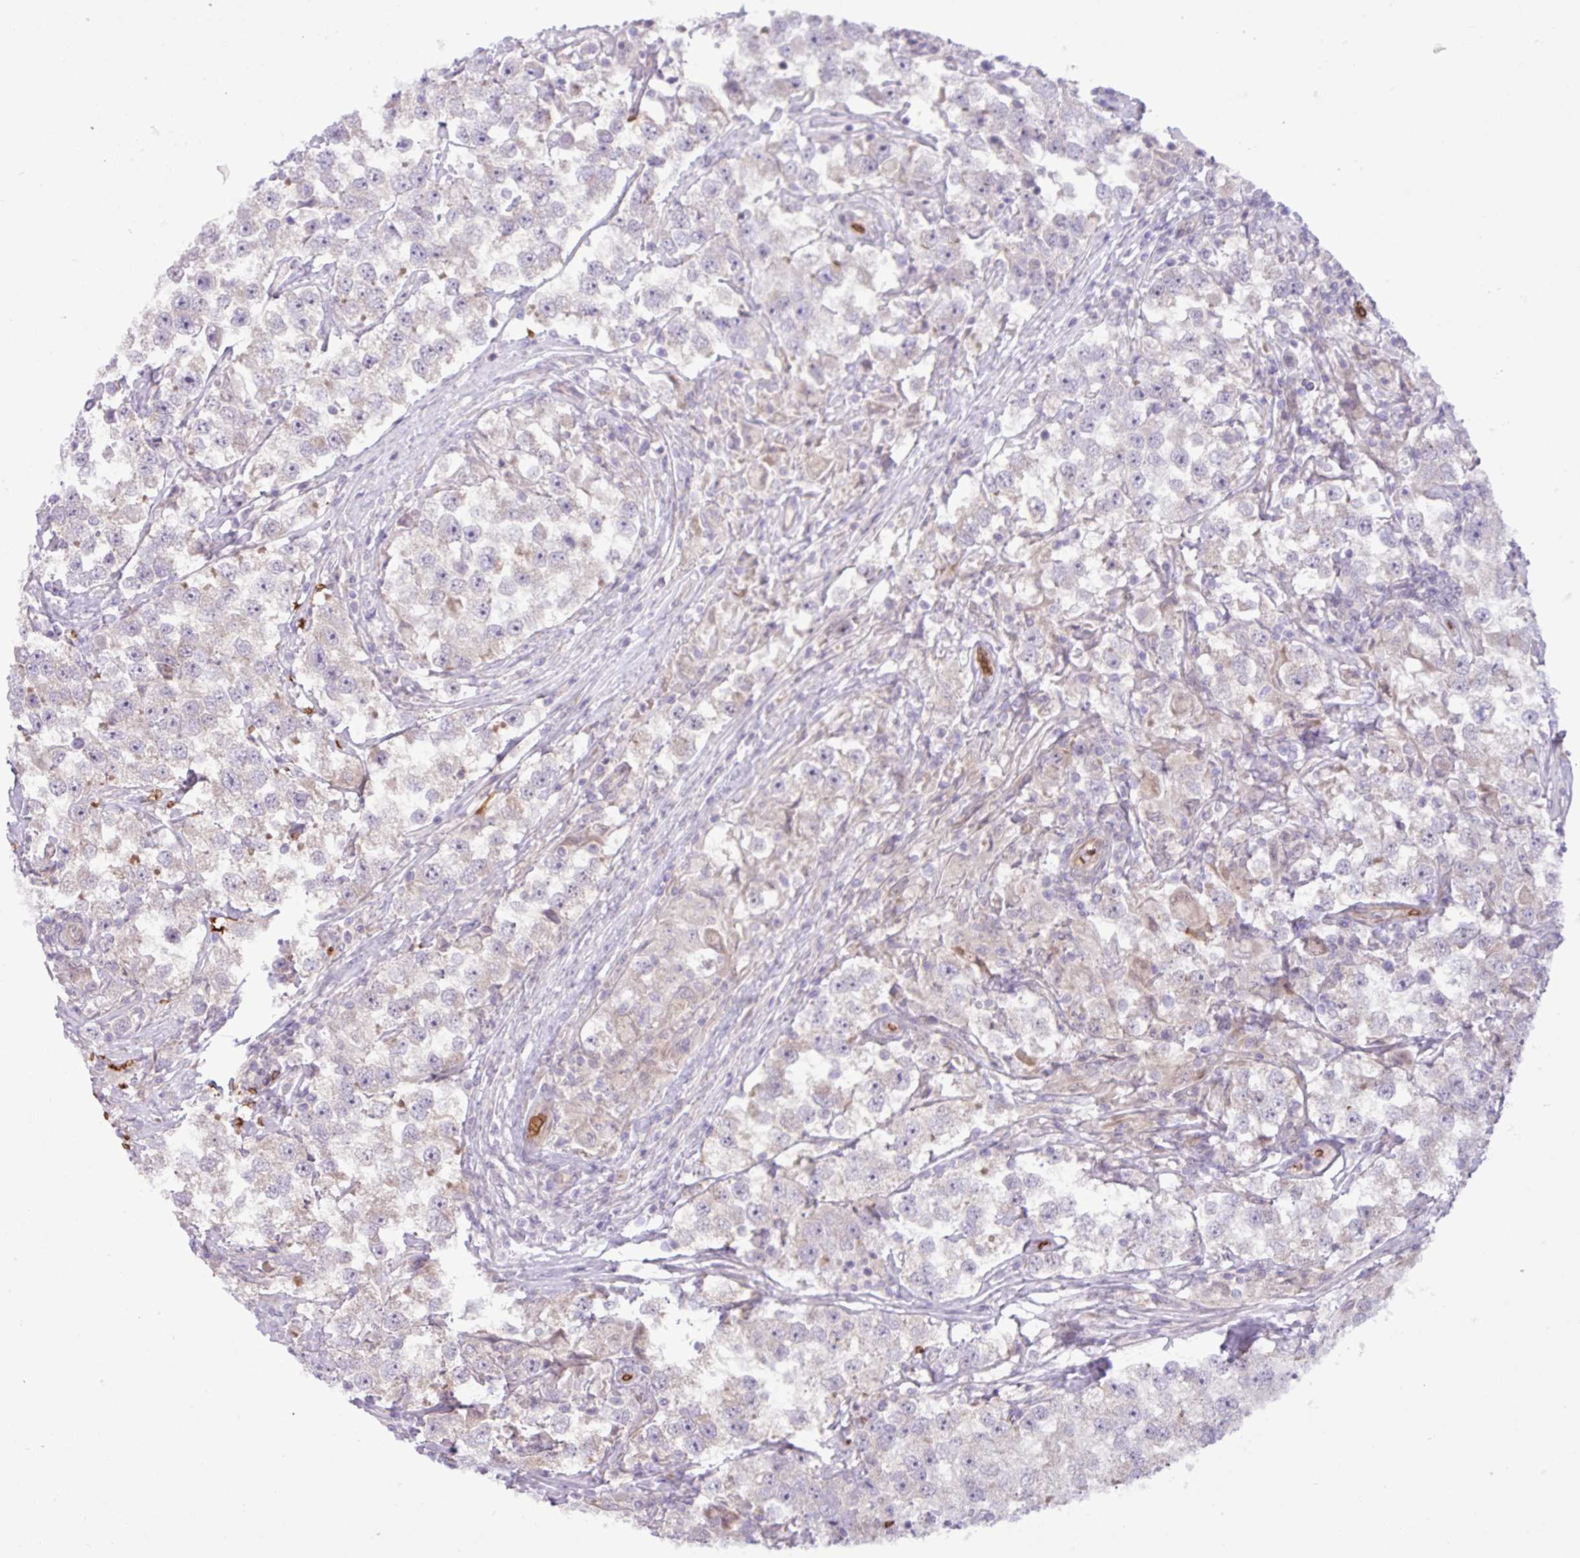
{"staining": {"intensity": "weak", "quantity": "<25%", "location": "cytoplasmic/membranous"}, "tissue": "testis cancer", "cell_type": "Tumor cells", "image_type": "cancer", "snomed": [{"axis": "morphology", "description": "Seminoma, NOS"}, {"axis": "topography", "description": "Testis"}], "caption": "High power microscopy image of an IHC histopathology image of testis seminoma, revealing no significant expression in tumor cells.", "gene": "RAD21L1", "patient": {"sex": "male", "age": 46}}